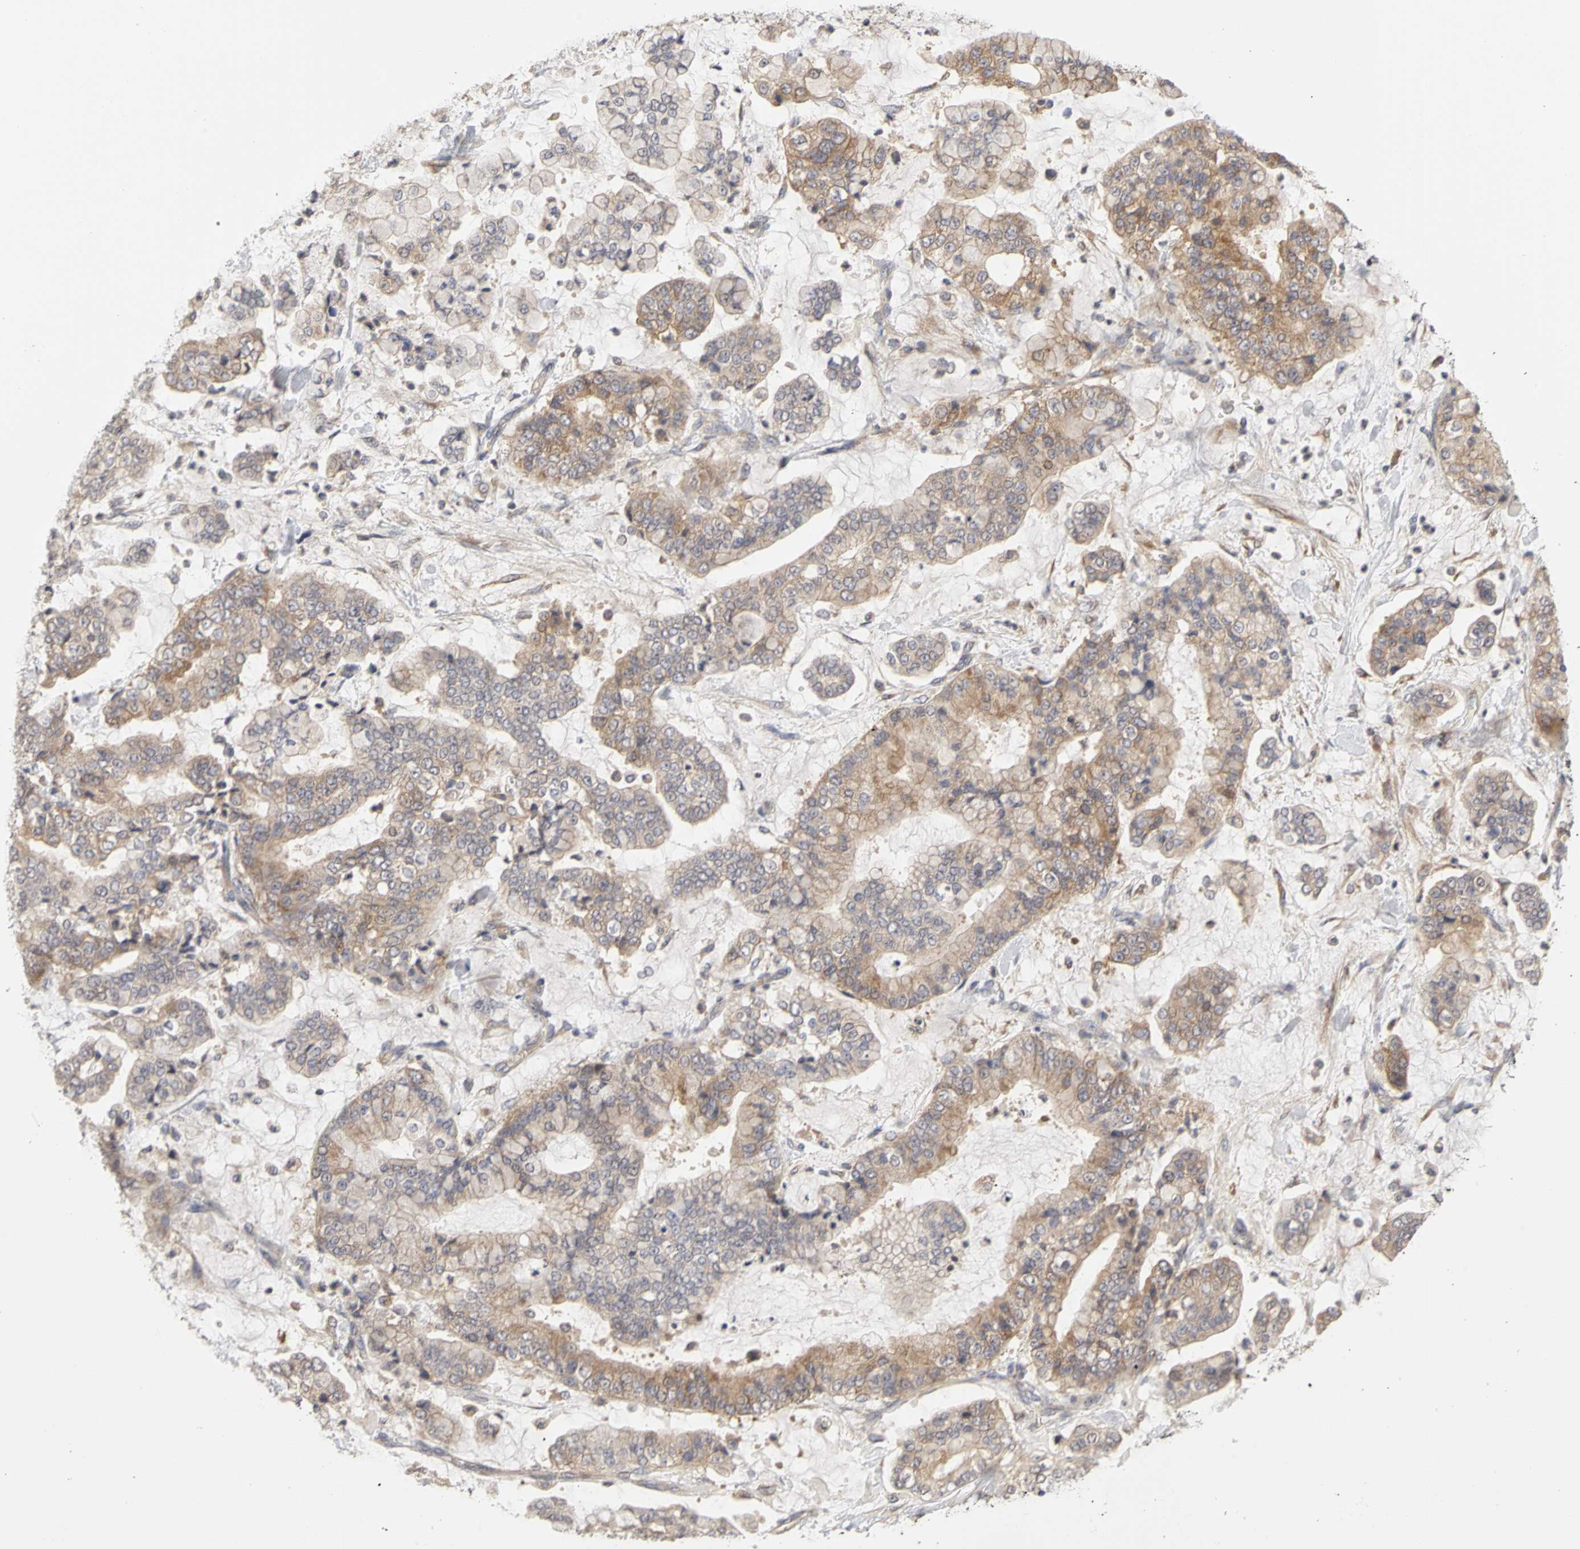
{"staining": {"intensity": "weak", "quantity": ">75%", "location": "cytoplasmic/membranous"}, "tissue": "stomach cancer", "cell_type": "Tumor cells", "image_type": "cancer", "snomed": [{"axis": "morphology", "description": "Normal tissue, NOS"}, {"axis": "morphology", "description": "Adenocarcinoma, NOS"}, {"axis": "topography", "description": "Stomach, upper"}, {"axis": "topography", "description": "Stomach"}], "caption": "Weak cytoplasmic/membranous positivity is seen in about >75% of tumor cells in adenocarcinoma (stomach).", "gene": "IRAK1", "patient": {"sex": "male", "age": 76}}